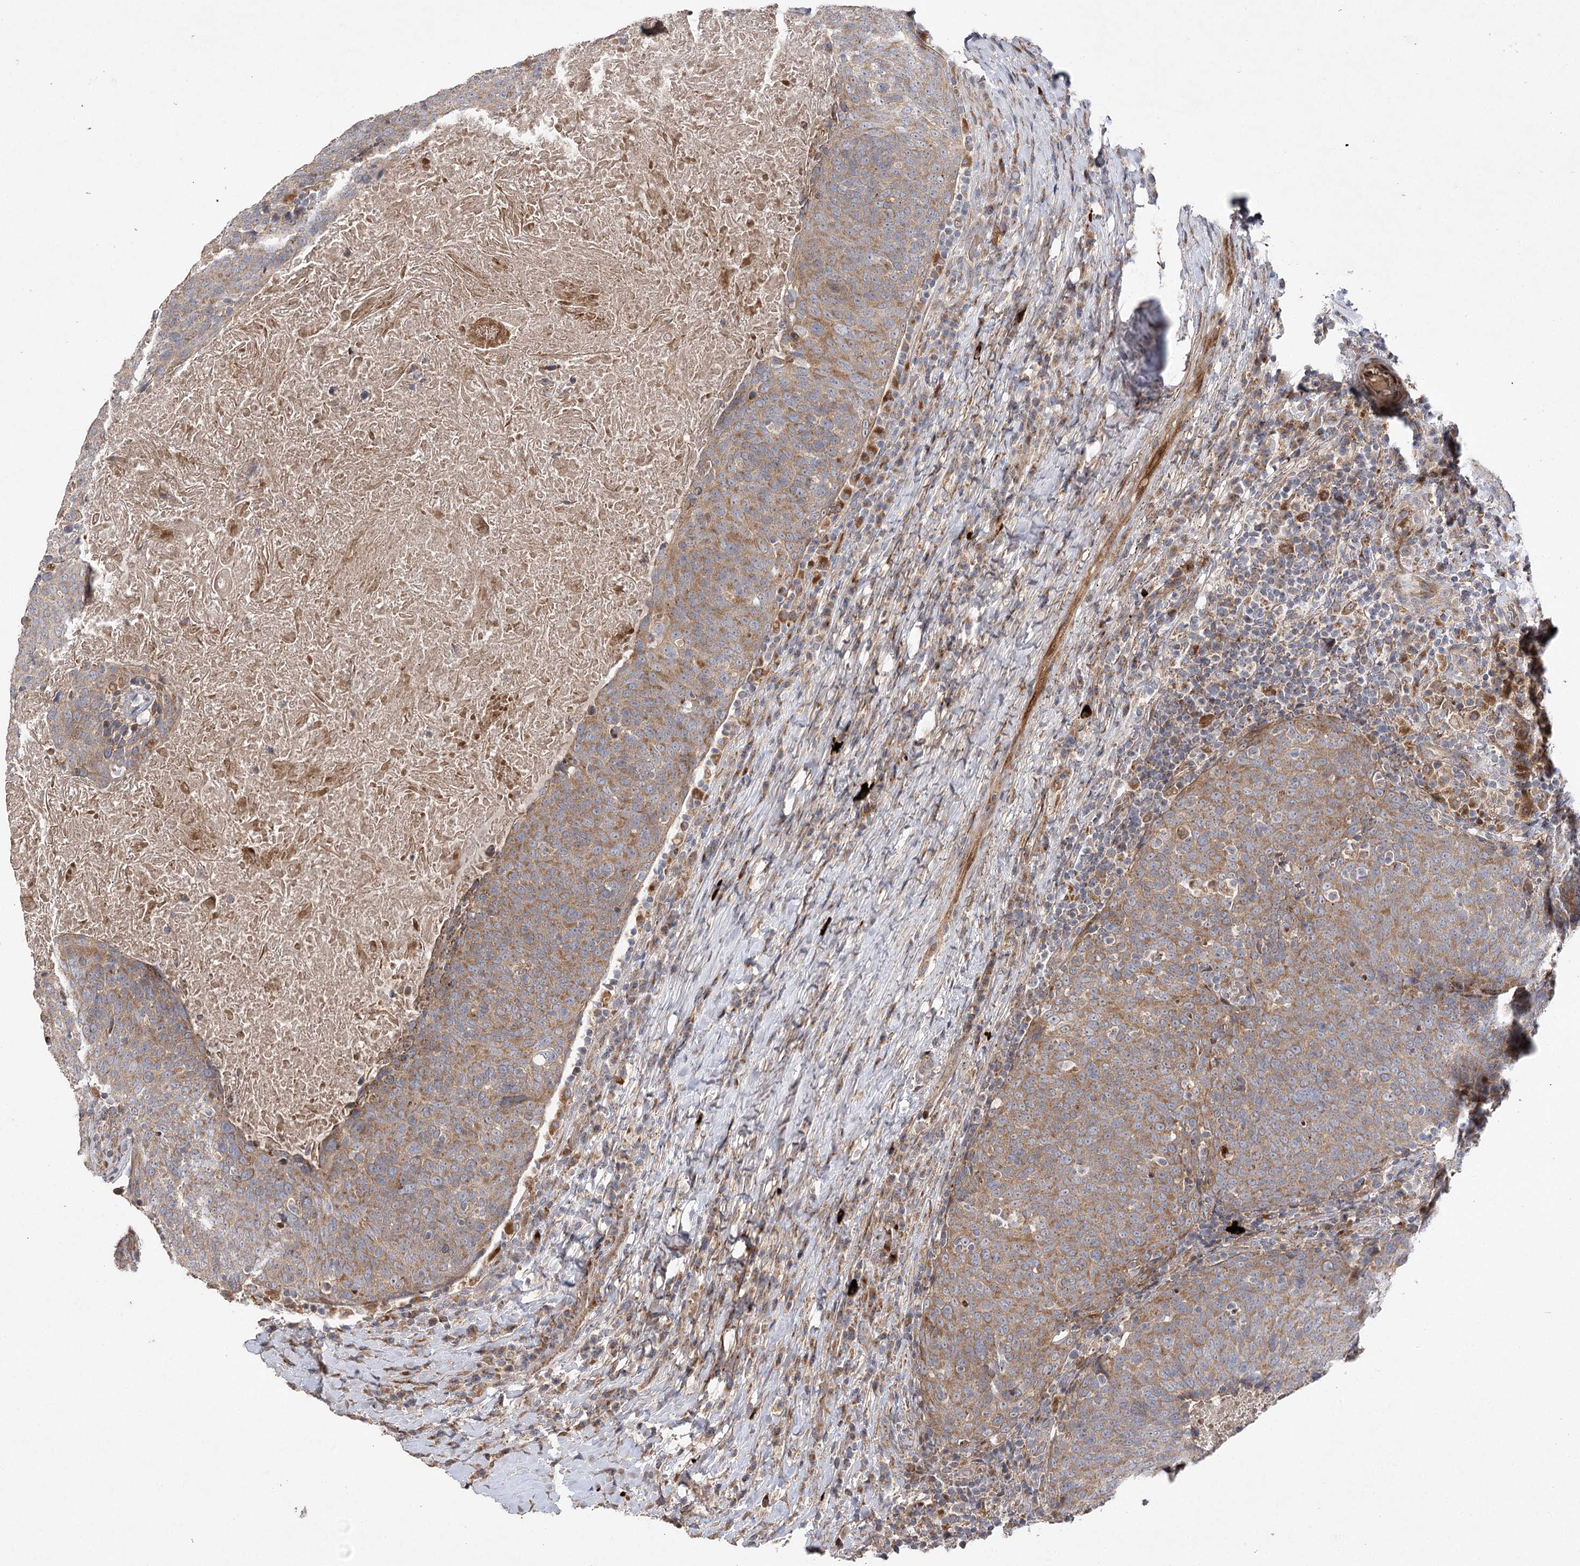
{"staining": {"intensity": "moderate", "quantity": ">75%", "location": "cytoplasmic/membranous"}, "tissue": "head and neck cancer", "cell_type": "Tumor cells", "image_type": "cancer", "snomed": [{"axis": "morphology", "description": "Squamous cell carcinoma, NOS"}, {"axis": "morphology", "description": "Squamous cell carcinoma, metastatic, NOS"}, {"axis": "topography", "description": "Lymph node"}, {"axis": "topography", "description": "Head-Neck"}], "caption": "An image of metastatic squamous cell carcinoma (head and neck) stained for a protein displays moderate cytoplasmic/membranous brown staining in tumor cells.", "gene": "OBSL1", "patient": {"sex": "male", "age": 62}}